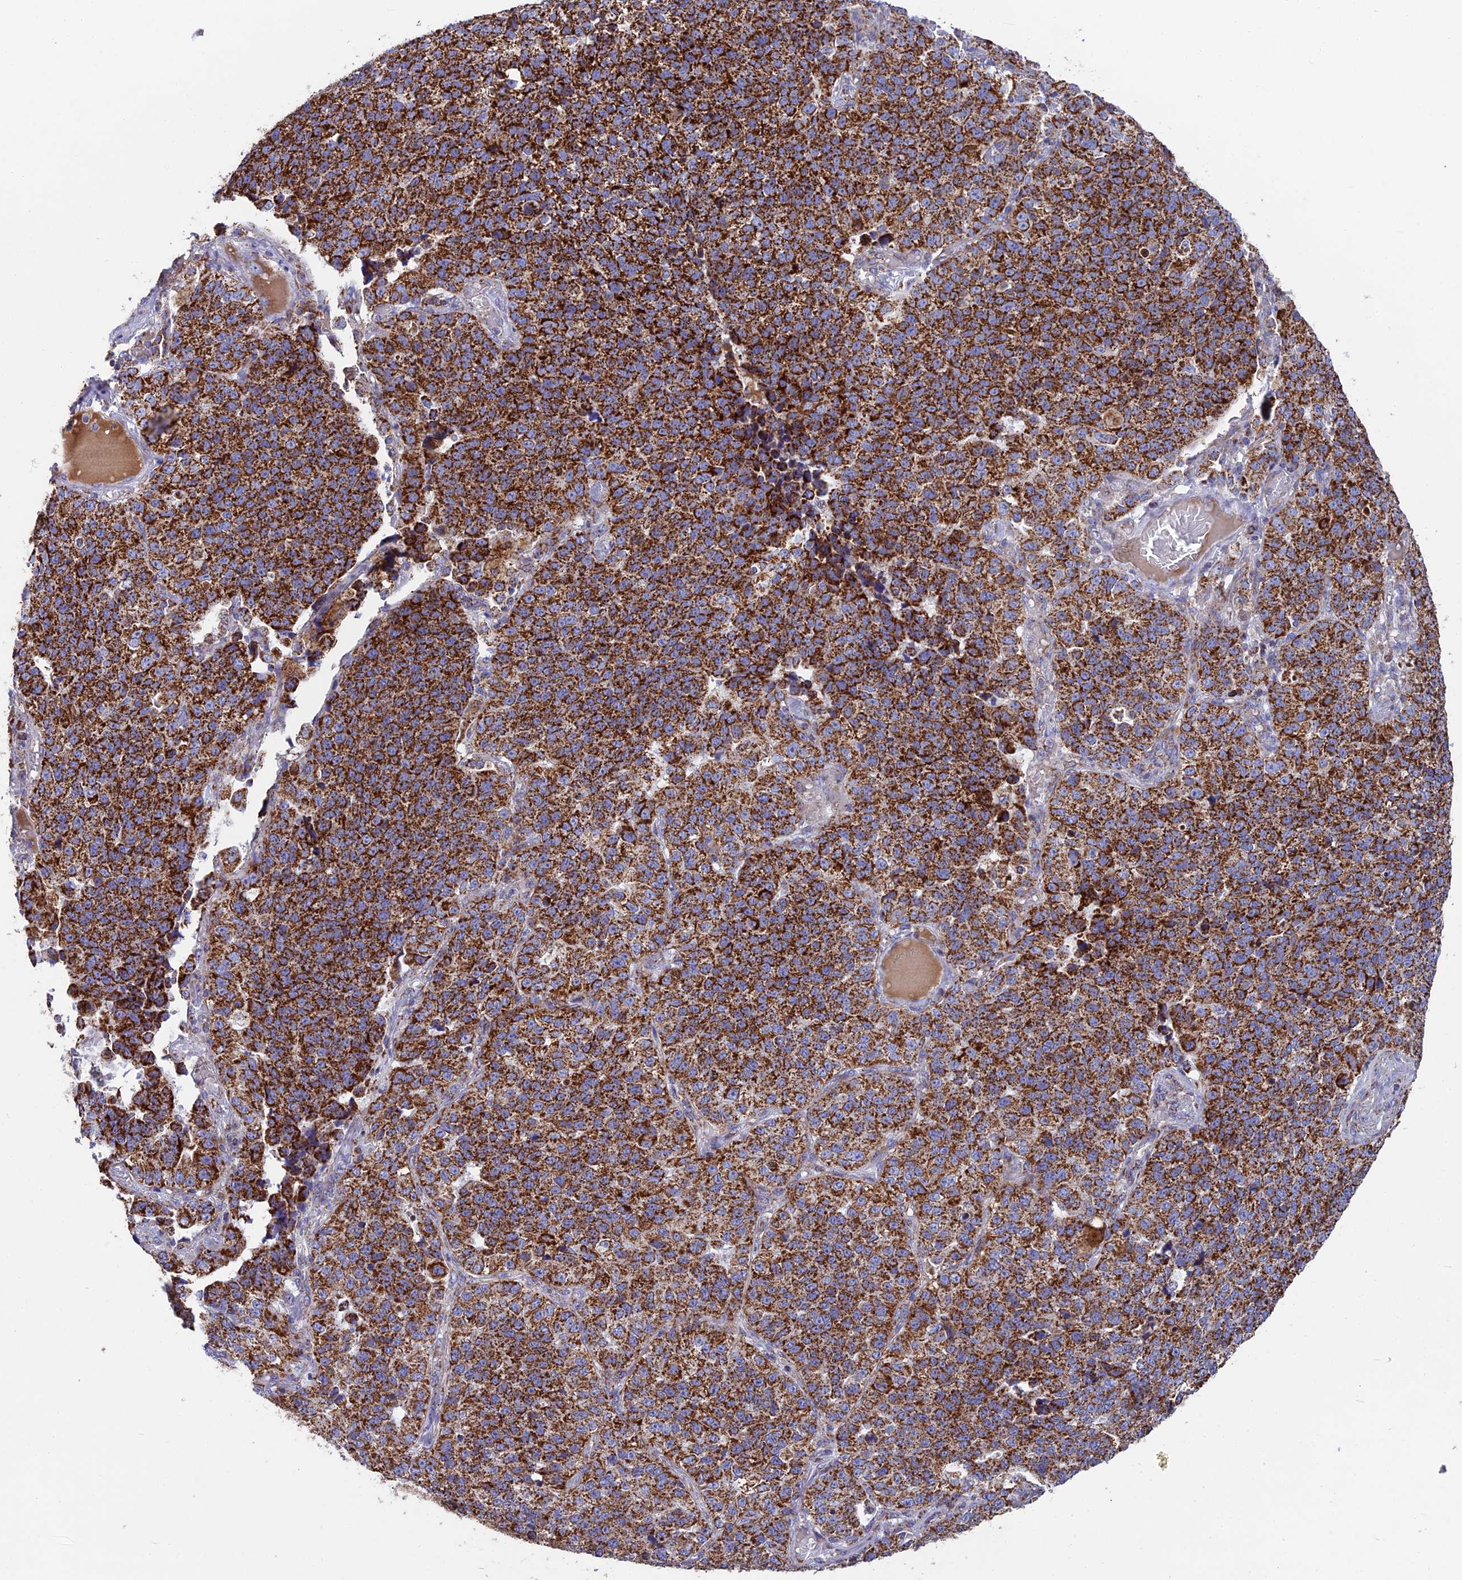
{"staining": {"intensity": "strong", "quantity": ">75%", "location": "cytoplasmic/membranous"}, "tissue": "lung cancer", "cell_type": "Tumor cells", "image_type": "cancer", "snomed": [{"axis": "morphology", "description": "Adenocarcinoma, NOS"}, {"axis": "topography", "description": "Lung"}], "caption": "The image shows a brown stain indicating the presence of a protein in the cytoplasmic/membranous of tumor cells in adenocarcinoma (lung).", "gene": "CS", "patient": {"sex": "male", "age": 49}}